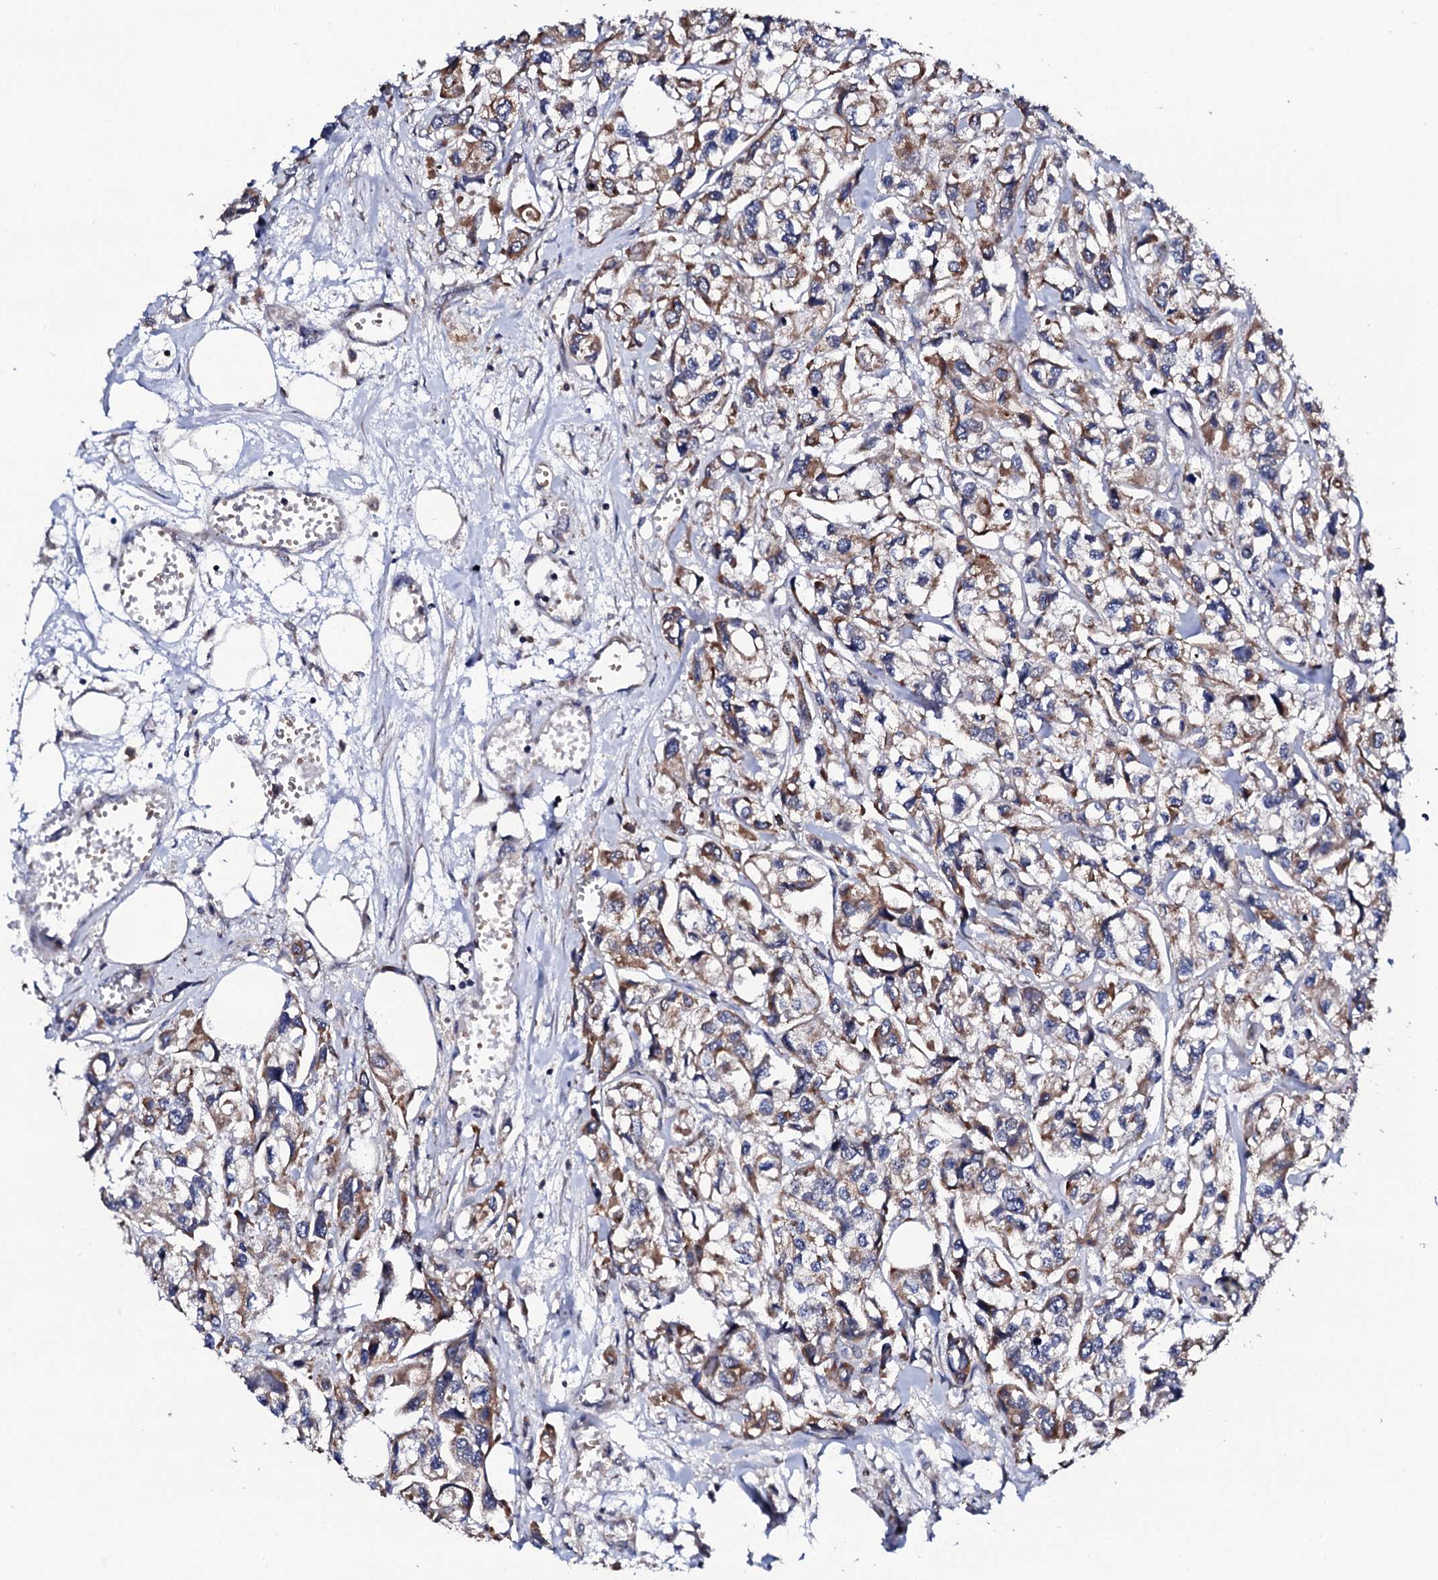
{"staining": {"intensity": "moderate", "quantity": ">75%", "location": "cytoplasmic/membranous"}, "tissue": "urothelial cancer", "cell_type": "Tumor cells", "image_type": "cancer", "snomed": [{"axis": "morphology", "description": "Urothelial carcinoma, High grade"}, {"axis": "topography", "description": "Urinary bladder"}], "caption": "The immunohistochemical stain shows moderate cytoplasmic/membranous staining in tumor cells of urothelial cancer tissue.", "gene": "COG4", "patient": {"sex": "male", "age": 67}}